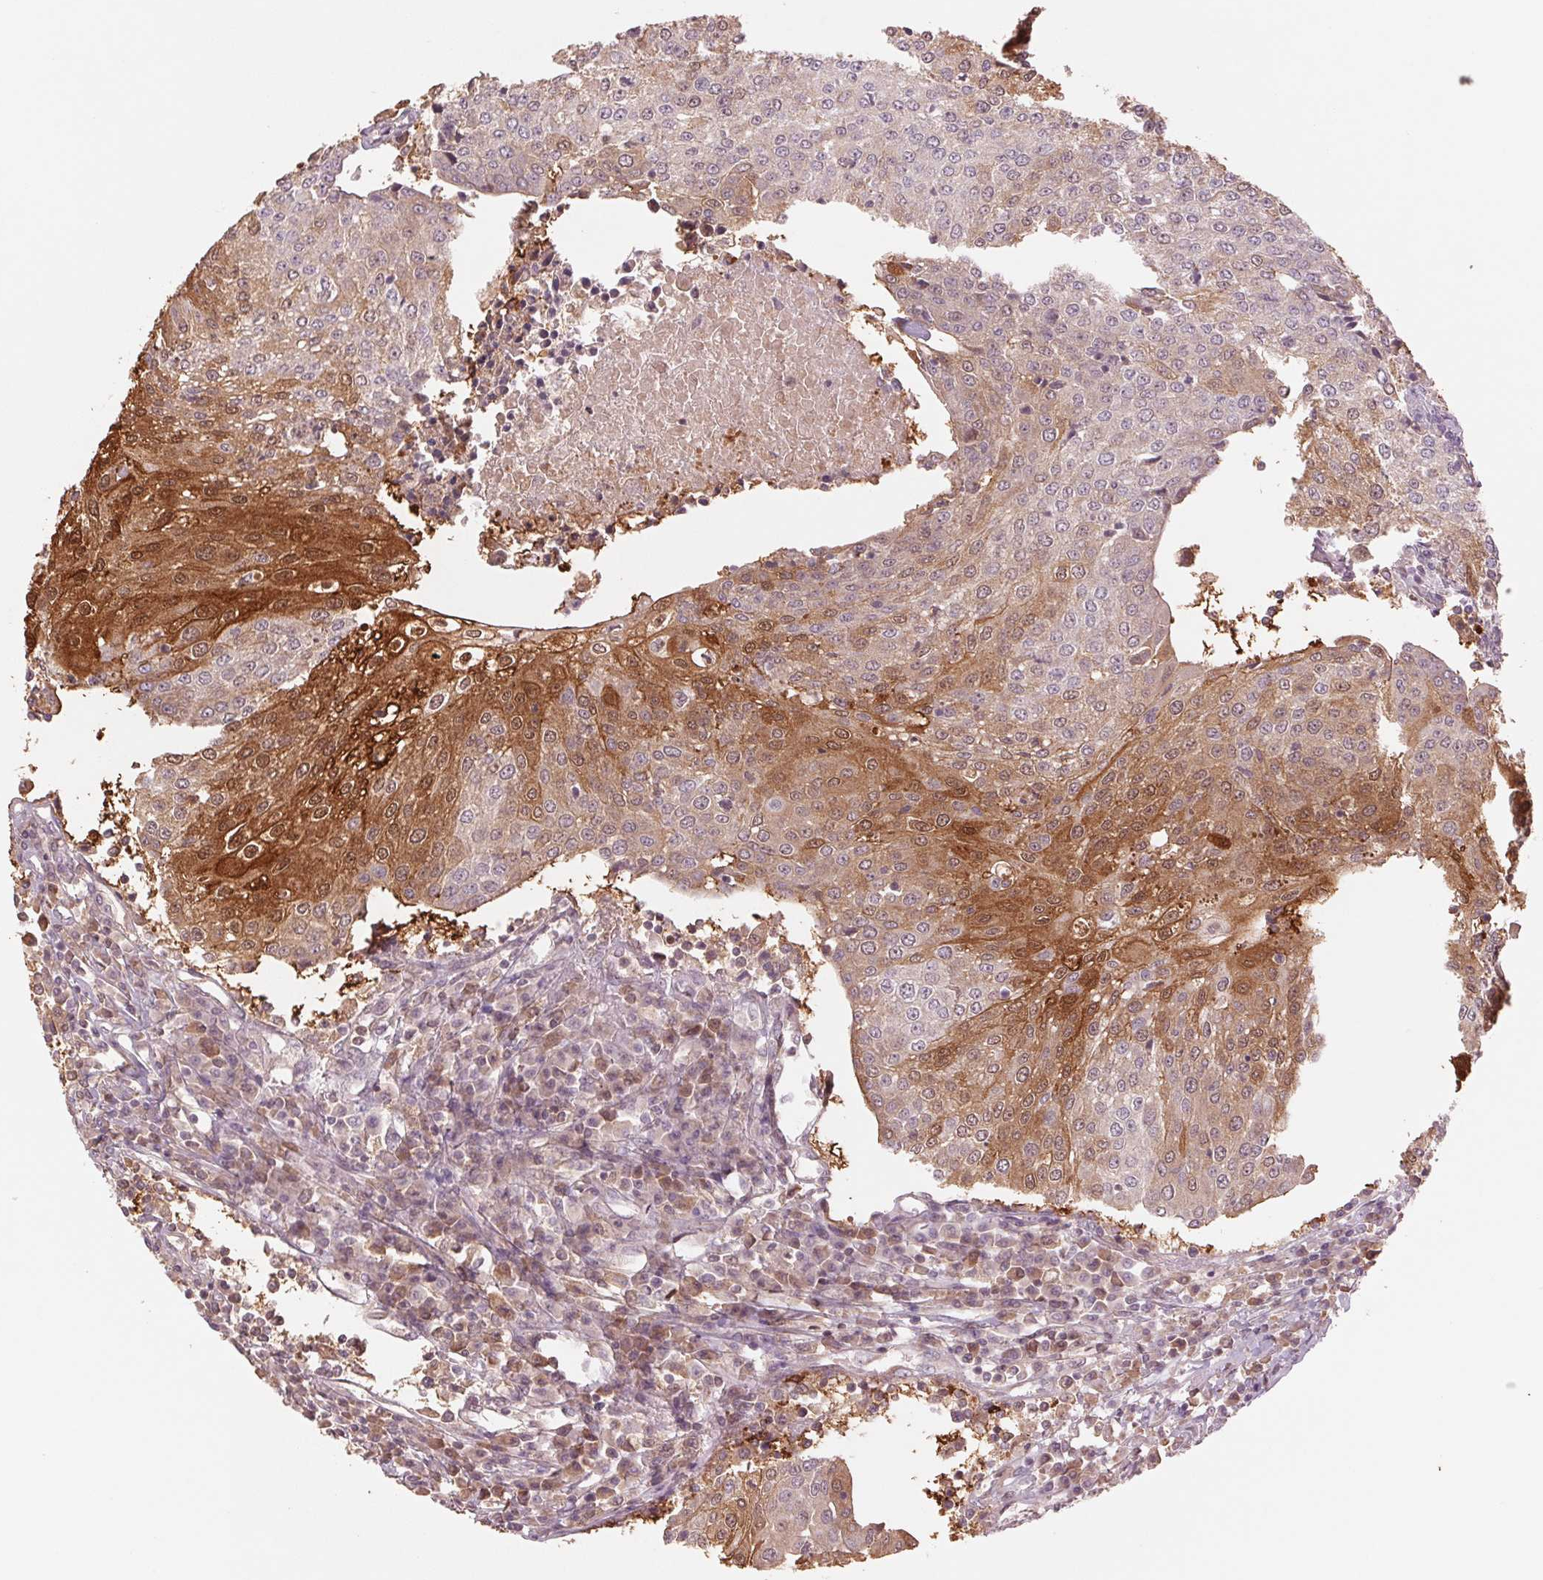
{"staining": {"intensity": "strong", "quantity": "25%-75%", "location": "cytoplasmic/membranous"}, "tissue": "urothelial cancer", "cell_type": "Tumor cells", "image_type": "cancer", "snomed": [{"axis": "morphology", "description": "Urothelial carcinoma, High grade"}, {"axis": "topography", "description": "Urinary bladder"}], "caption": "Brown immunohistochemical staining in human urothelial cancer shows strong cytoplasmic/membranous positivity in about 25%-75% of tumor cells.", "gene": "PPIA", "patient": {"sex": "female", "age": 85}}